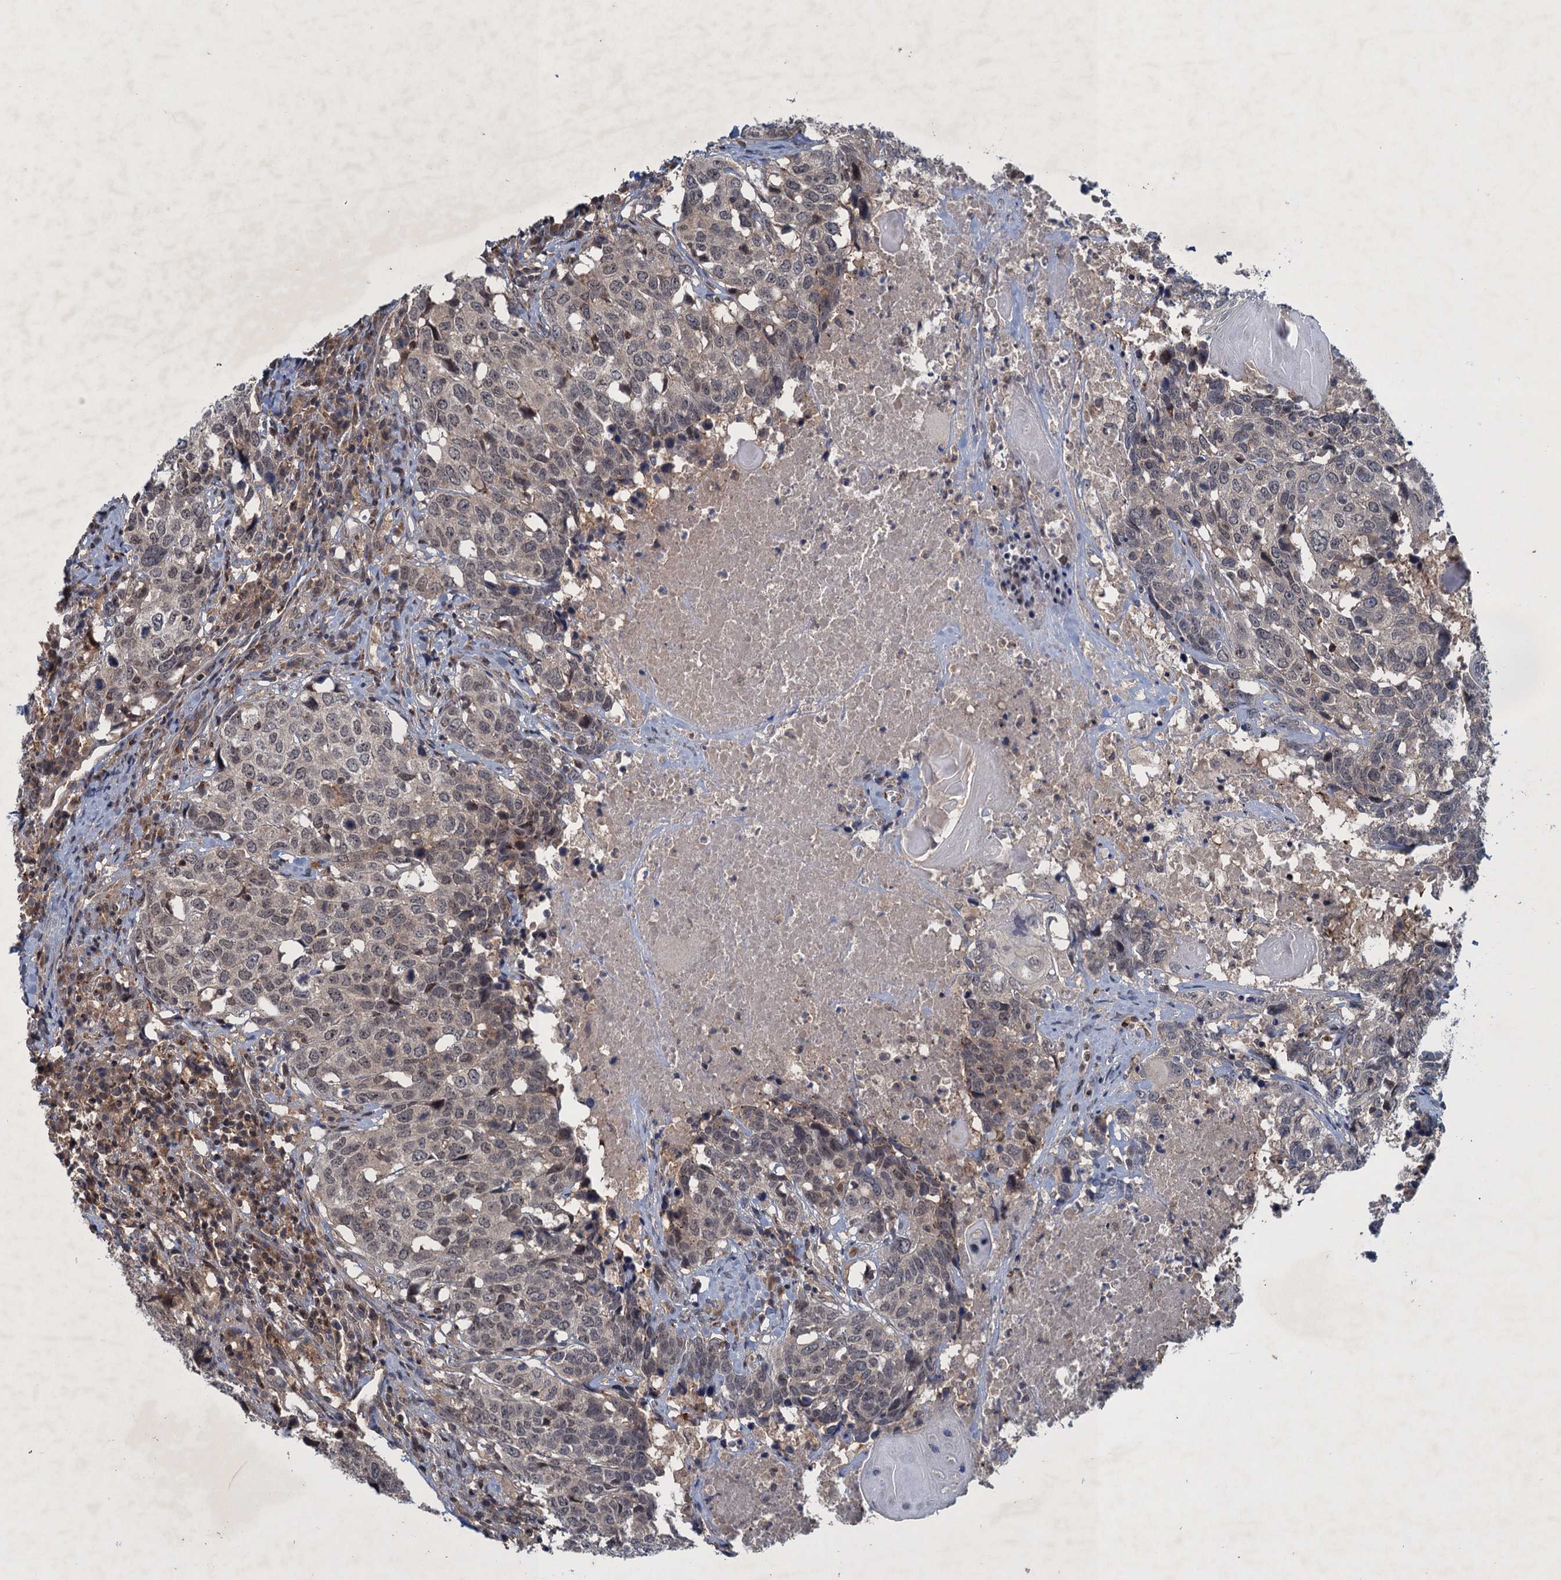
{"staining": {"intensity": "weak", "quantity": "25%-75%", "location": "cytoplasmic/membranous,nuclear"}, "tissue": "head and neck cancer", "cell_type": "Tumor cells", "image_type": "cancer", "snomed": [{"axis": "morphology", "description": "Squamous cell carcinoma, NOS"}, {"axis": "topography", "description": "Head-Neck"}], "caption": "Head and neck cancer tissue displays weak cytoplasmic/membranous and nuclear expression in approximately 25%-75% of tumor cells (DAB = brown stain, brightfield microscopy at high magnification).", "gene": "RNF165", "patient": {"sex": "male", "age": 66}}